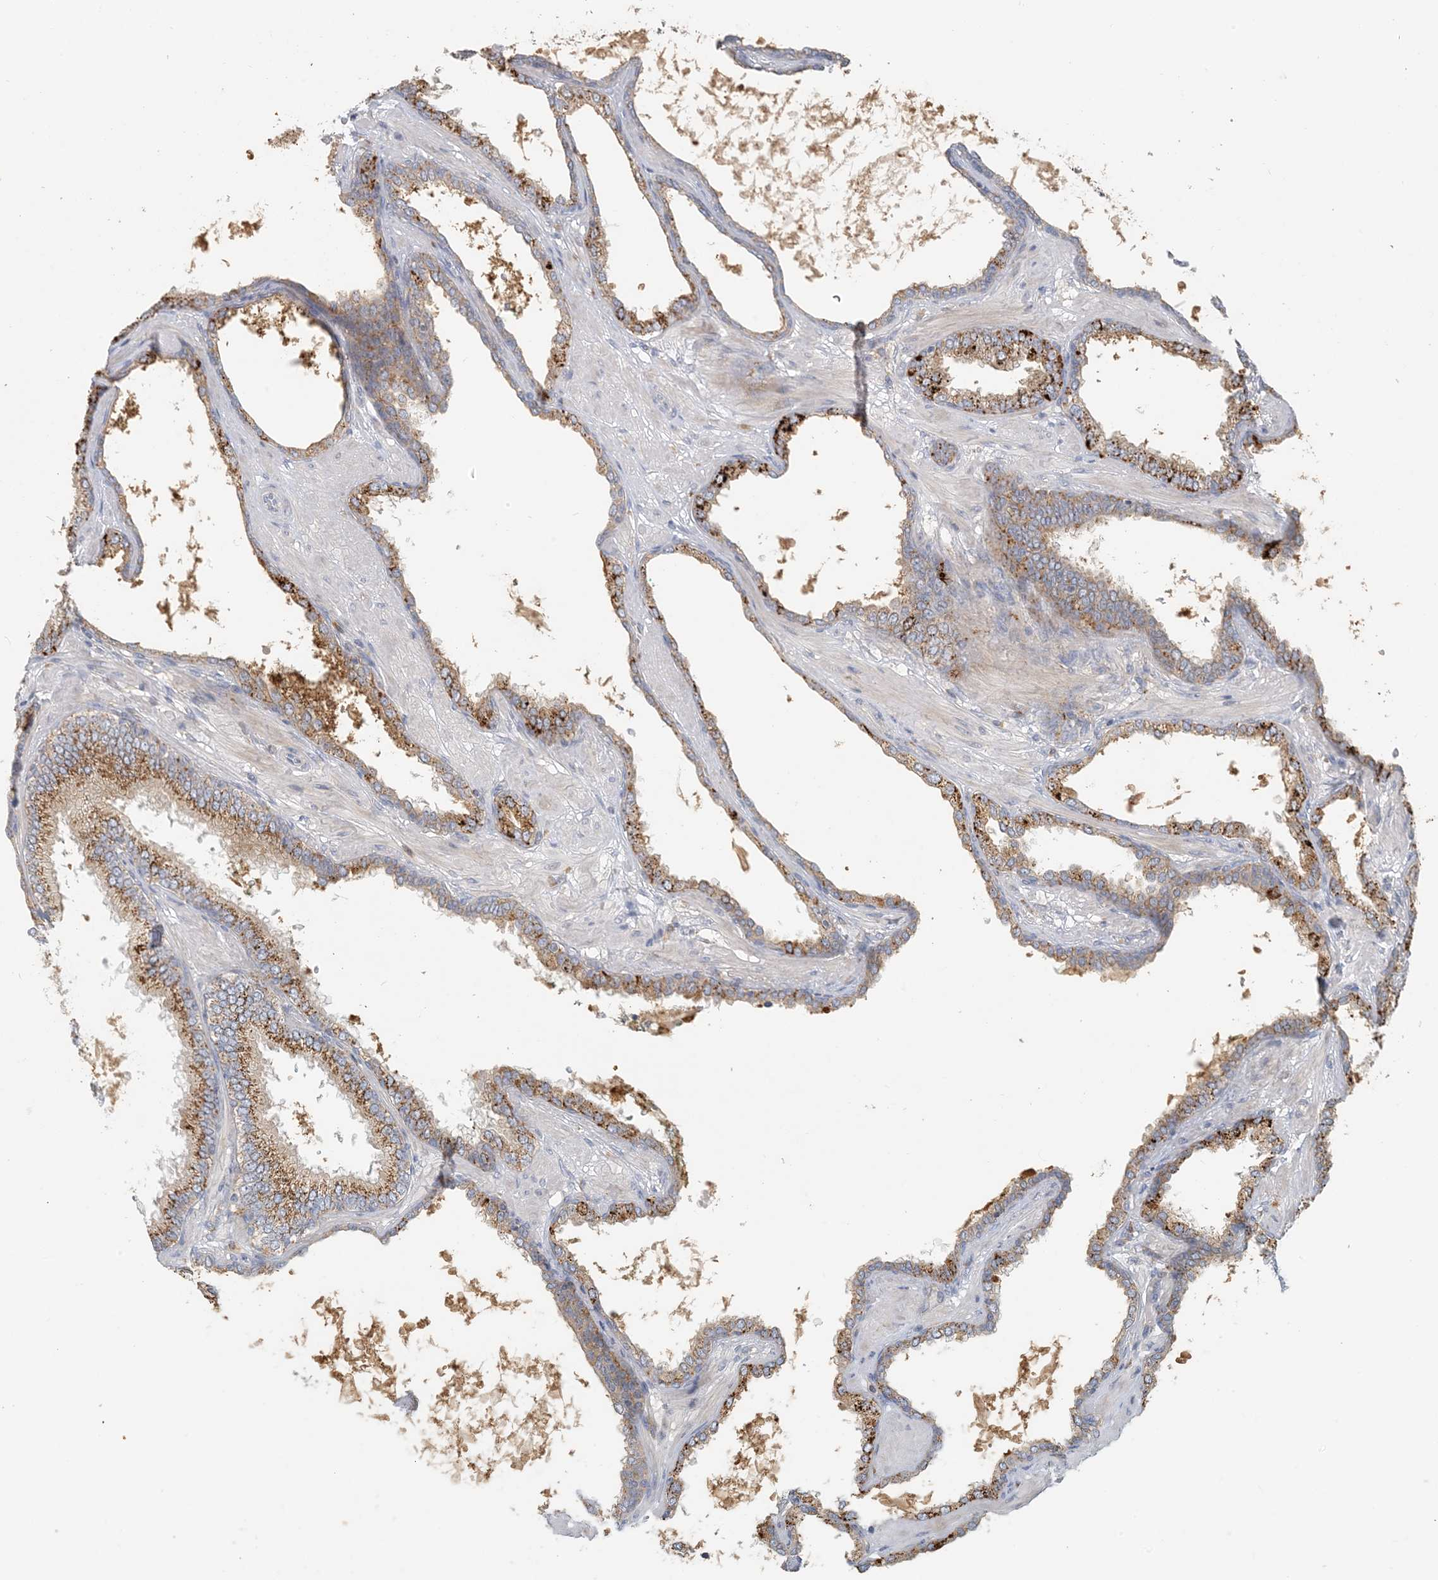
{"staining": {"intensity": "moderate", "quantity": "25%-75%", "location": "cytoplasmic/membranous"}, "tissue": "prostate cancer", "cell_type": "Tumor cells", "image_type": "cancer", "snomed": [{"axis": "morphology", "description": "Adenocarcinoma, Low grade"}, {"axis": "topography", "description": "Prostate"}], "caption": "Moderate cytoplasmic/membranous protein staining is appreciated in approximately 25%-75% of tumor cells in low-grade adenocarcinoma (prostate).", "gene": "SPPL2A", "patient": {"sex": "male", "age": 60}}